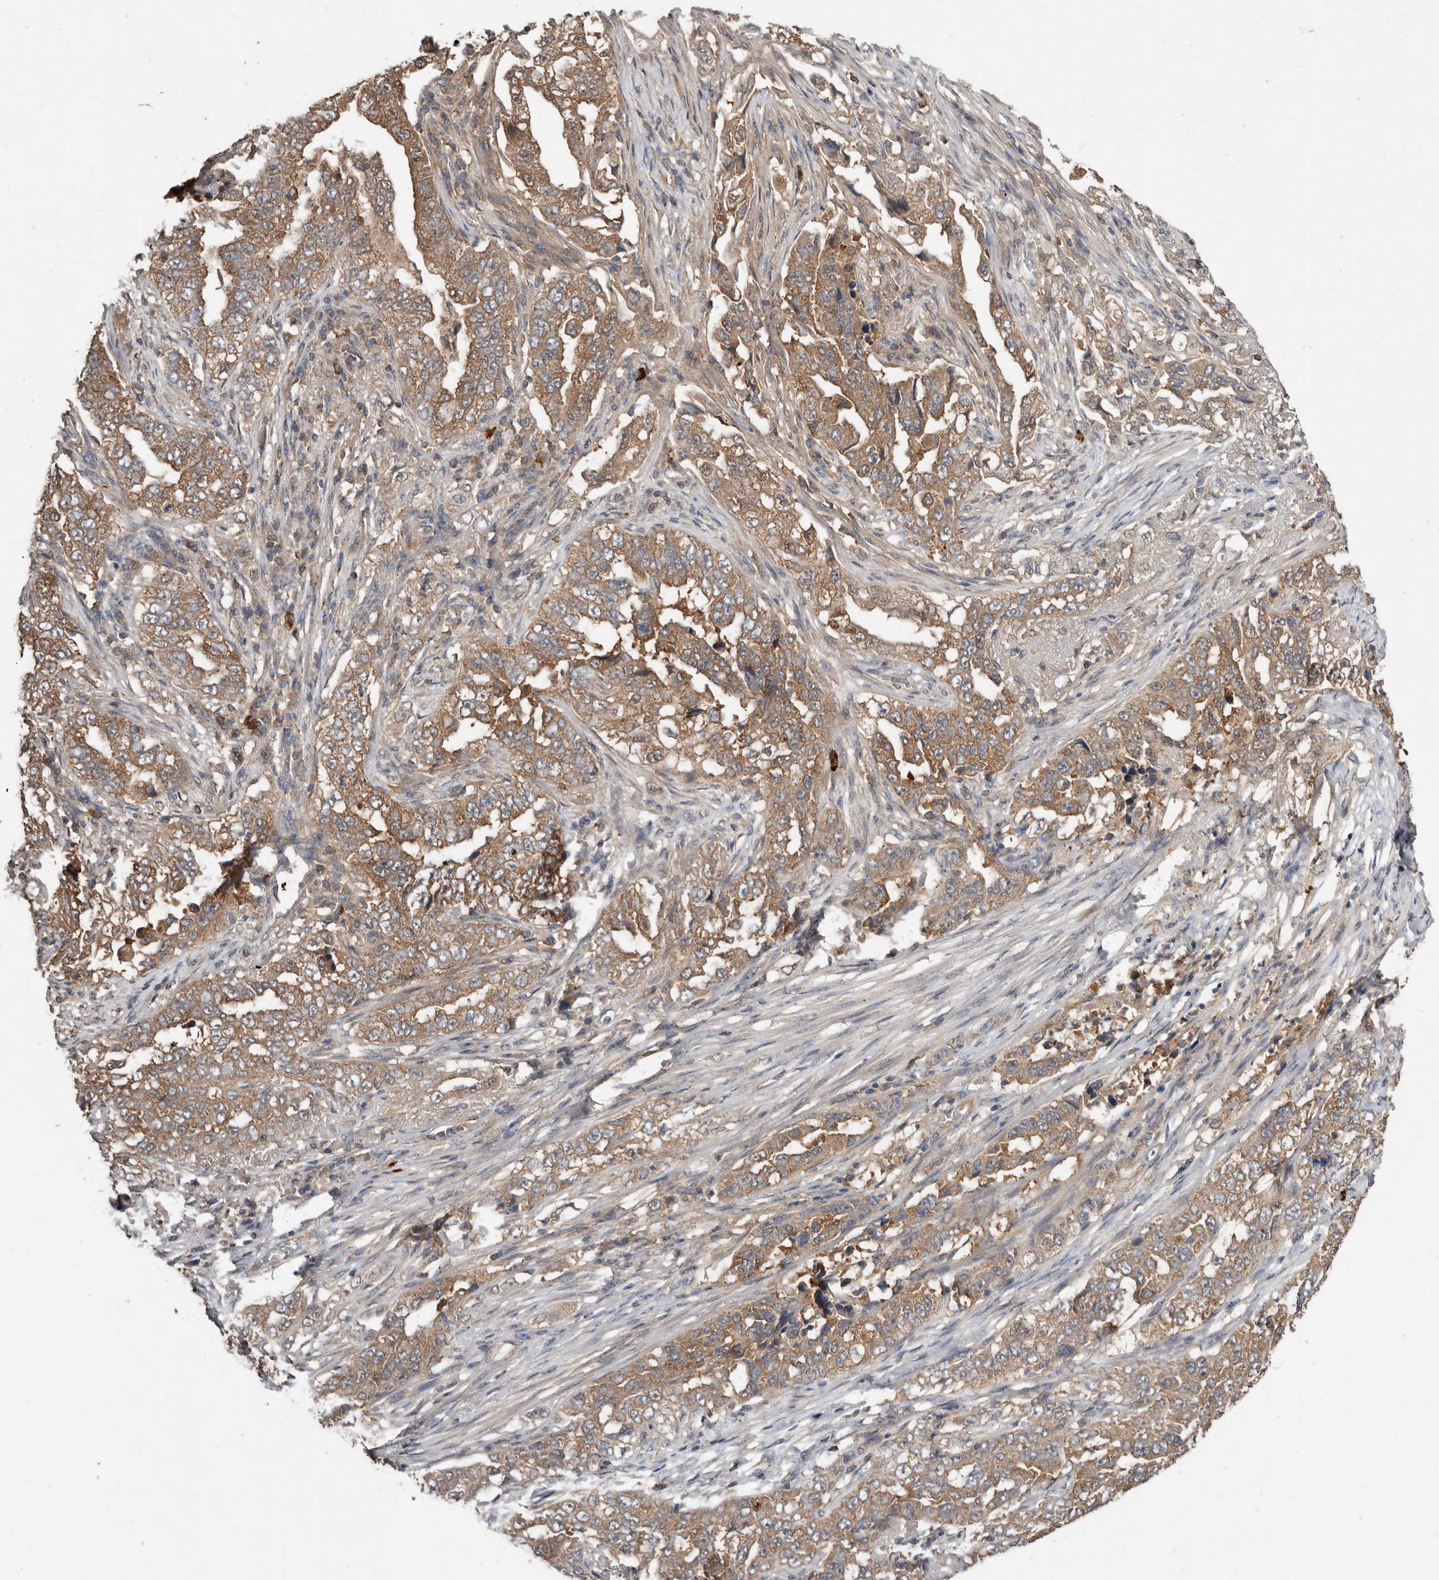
{"staining": {"intensity": "moderate", "quantity": ">75%", "location": "cytoplasmic/membranous"}, "tissue": "lung cancer", "cell_type": "Tumor cells", "image_type": "cancer", "snomed": [{"axis": "morphology", "description": "Adenocarcinoma, NOS"}, {"axis": "topography", "description": "Lung"}], "caption": "Approximately >75% of tumor cells in human adenocarcinoma (lung) display moderate cytoplasmic/membranous protein positivity as visualized by brown immunohistochemical staining.", "gene": "EDEM1", "patient": {"sex": "female", "age": 51}}